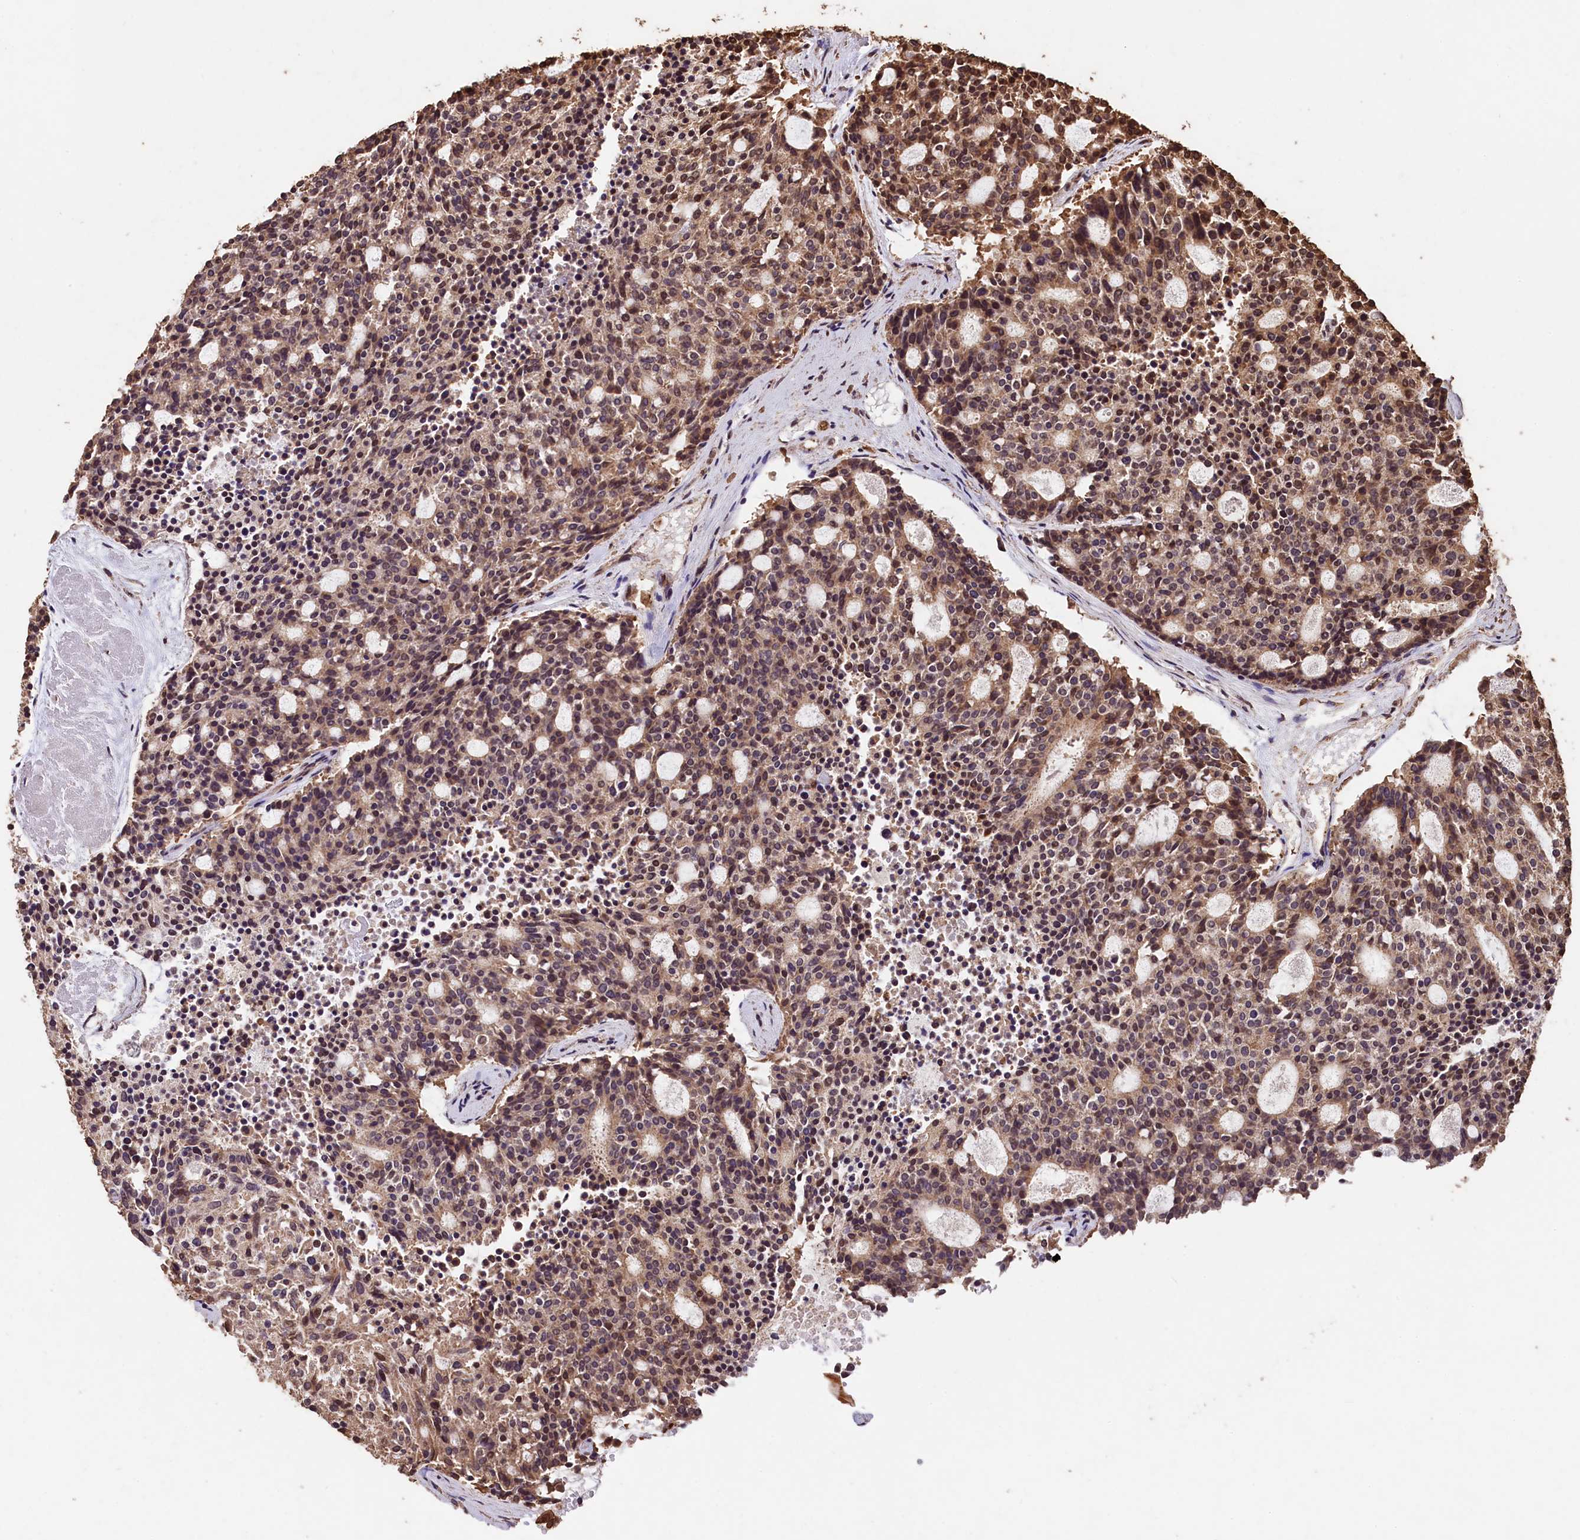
{"staining": {"intensity": "moderate", "quantity": "25%-75%", "location": "cytoplasmic/membranous,nuclear"}, "tissue": "carcinoid", "cell_type": "Tumor cells", "image_type": "cancer", "snomed": [{"axis": "morphology", "description": "Carcinoid, malignant, NOS"}, {"axis": "topography", "description": "Pancreas"}], "caption": "Protein staining by immunohistochemistry shows moderate cytoplasmic/membranous and nuclear expression in approximately 25%-75% of tumor cells in carcinoid. The staining was performed using DAB (3,3'-diaminobenzidine), with brown indicating positive protein expression. Nuclei are stained blue with hematoxylin.", "gene": "CEP57L1", "patient": {"sex": "female", "age": 54}}